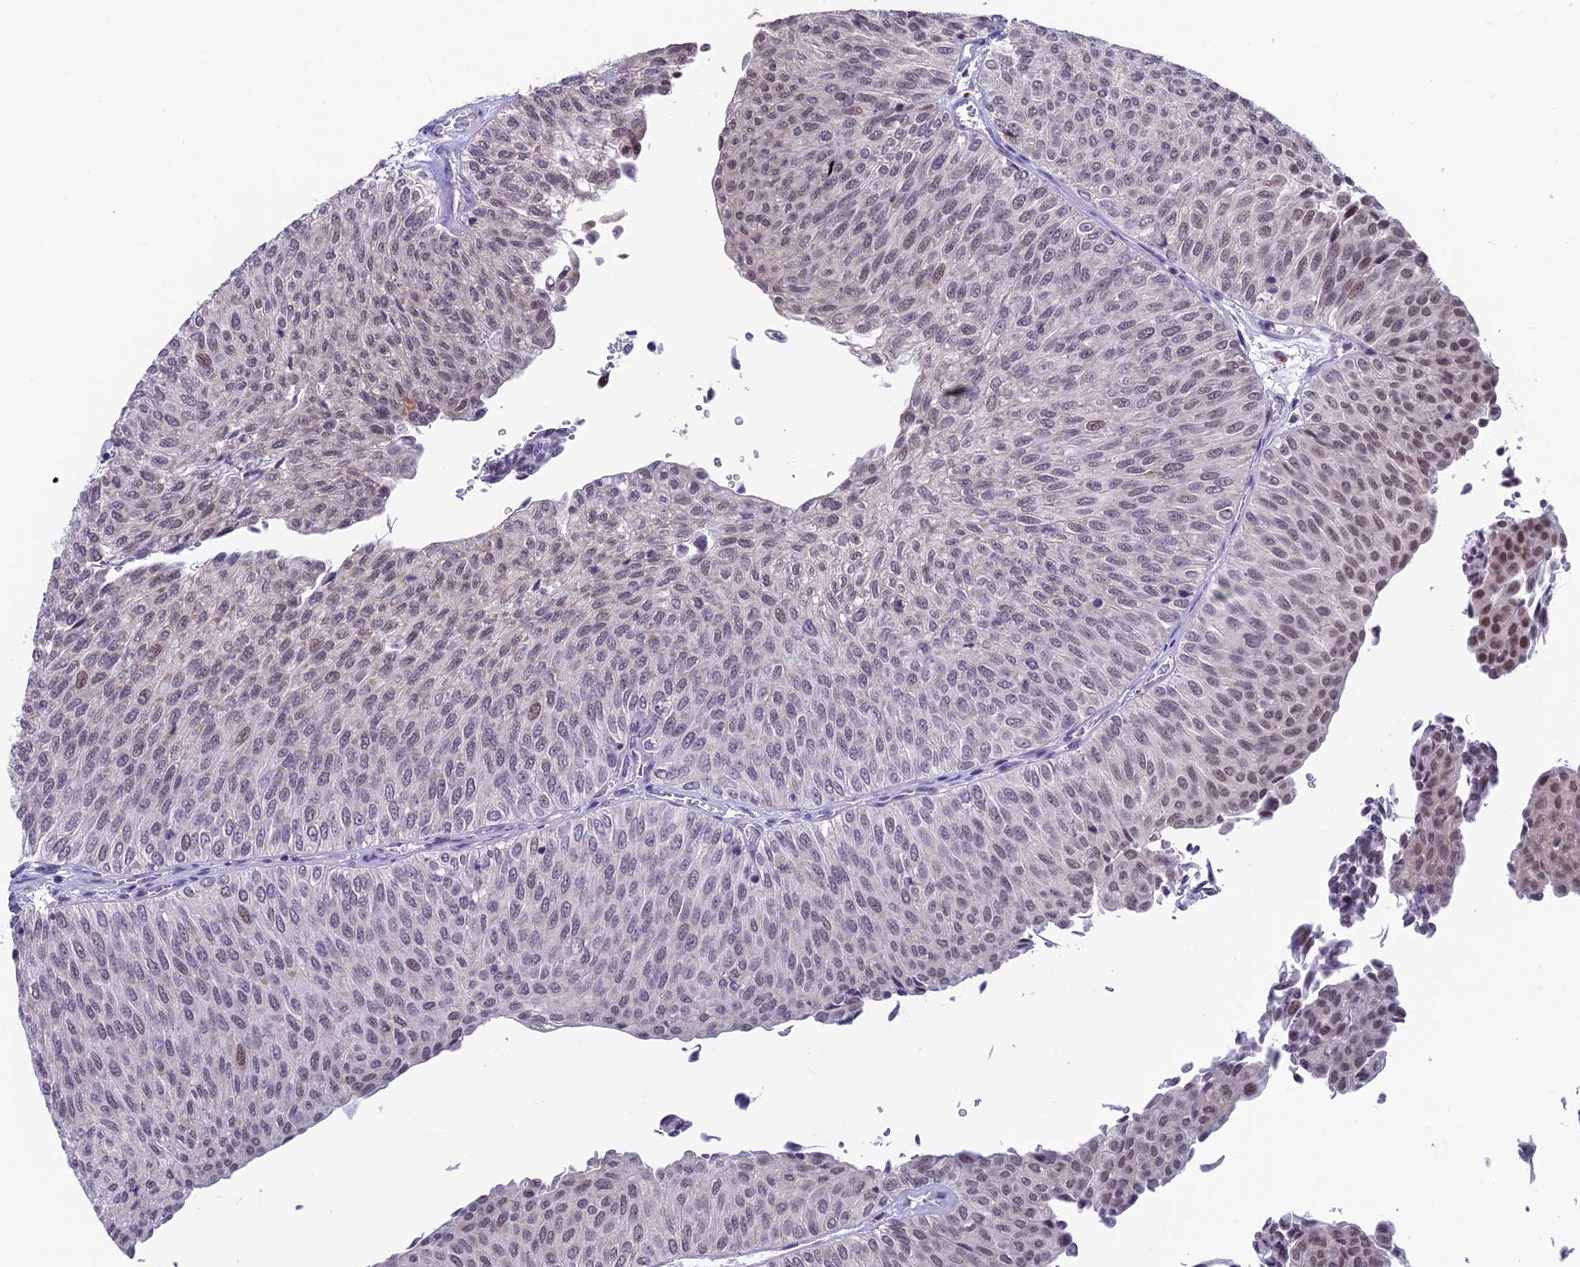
{"staining": {"intensity": "moderate", "quantity": "25%-75%", "location": "nuclear"}, "tissue": "urothelial cancer", "cell_type": "Tumor cells", "image_type": "cancer", "snomed": [{"axis": "morphology", "description": "Urothelial carcinoma, Low grade"}, {"axis": "topography", "description": "Urinary bladder"}], "caption": "Human urothelial carcinoma (low-grade) stained for a protein (brown) reveals moderate nuclear positive positivity in about 25%-75% of tumor cells.", "gene": "KIAA1191", "patient": {"sex": "male", "age": 78}}